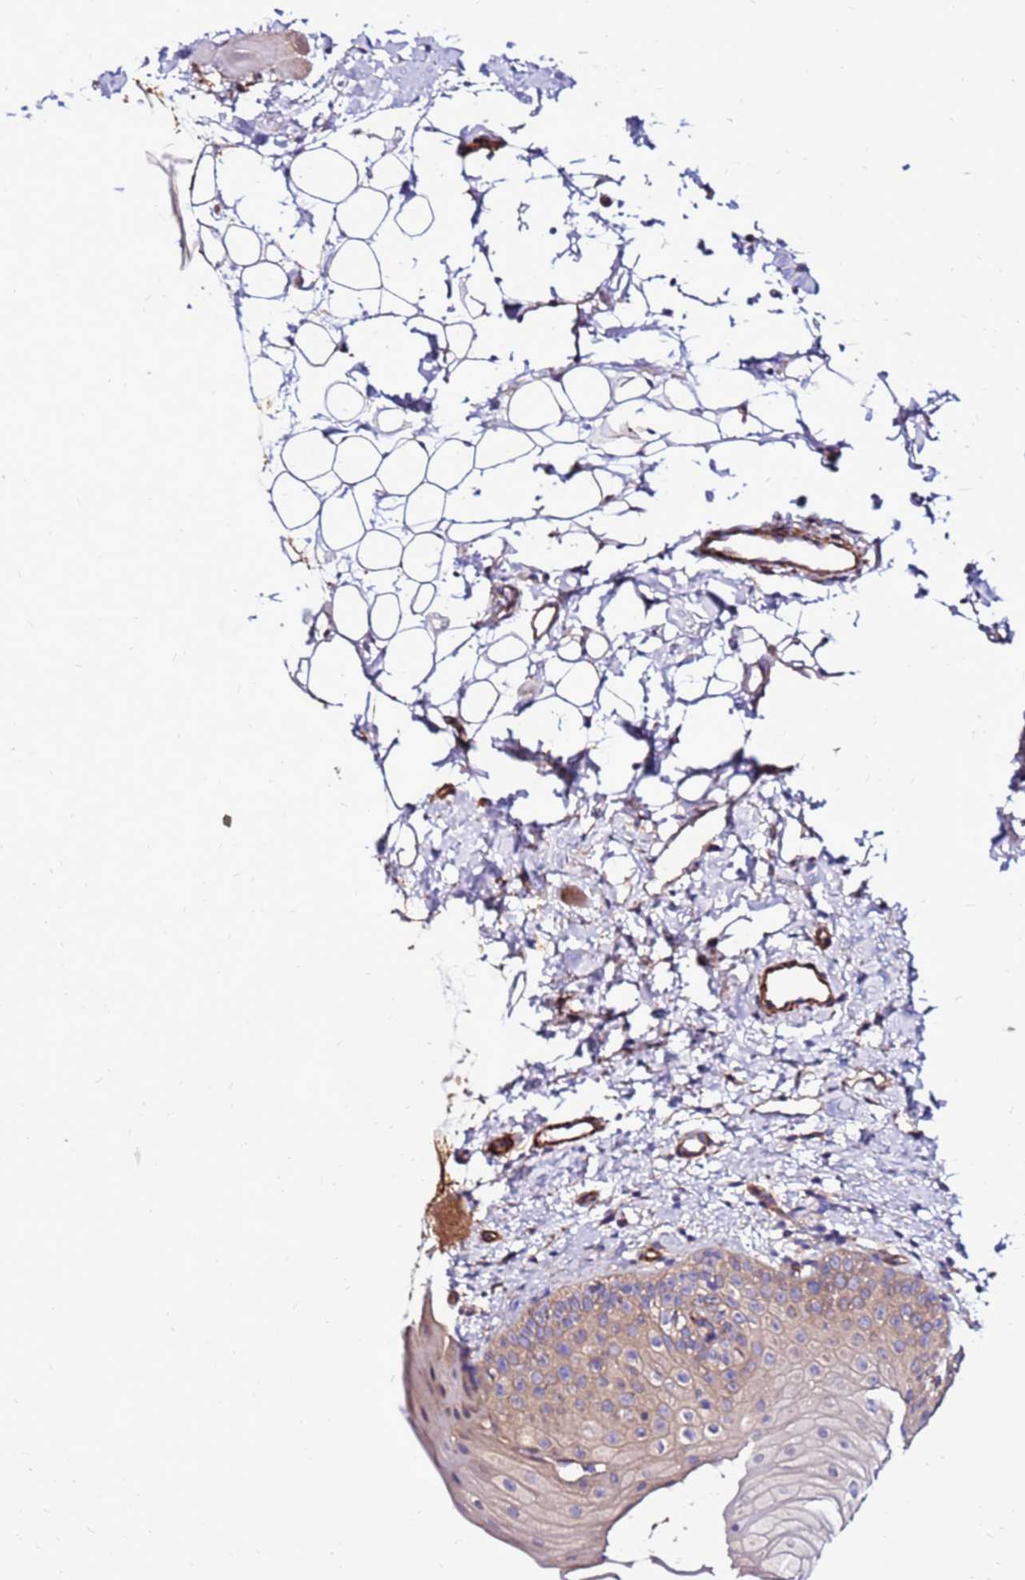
{"staining": {"intensity": "moderate", "quantity": "25%-75%", "location": "cytoplasmic/membranous"}, "tissue": "oral mucosa", "cell_type": "Squamous epithelial cells", "image_type": "normal", "snomed": [{"axis": "morphology", "description": "Normal tissue, NOS"}, {"axis": "topography", "description": "Oral tissue"}], "caption": "Squamous epithelial cells exhibit medium levels of moderate cytoplasmic/membranous staining in about 25%-75% of cells in unremarkable human oral mucosa. Using DAB (brown) and hematoxylin (blue) stains, captured at high magnification using brightfield microscopy.", "gene": "EI24", "patient": {"sex": "male", "age": 28}}